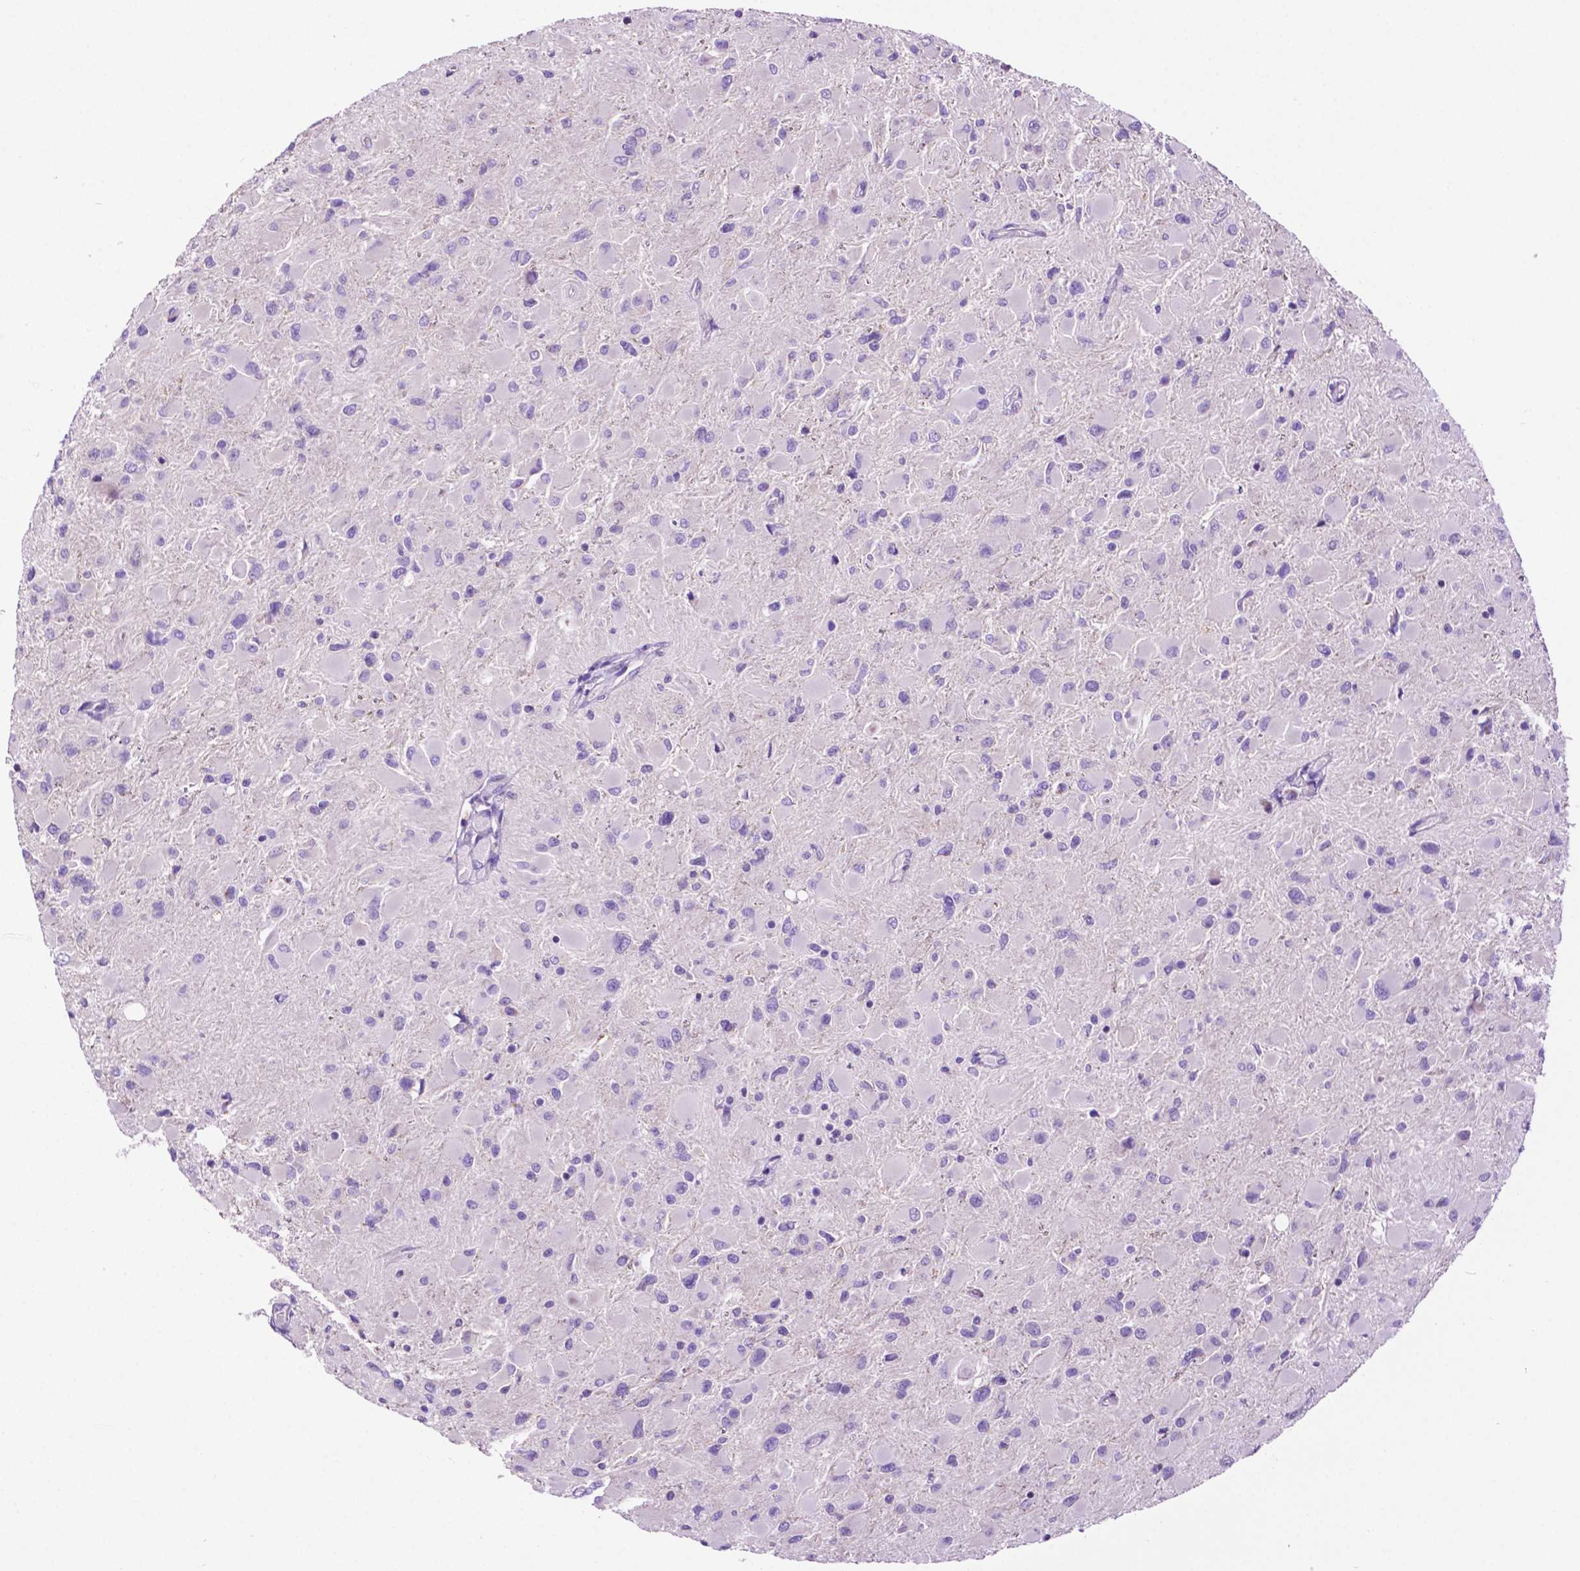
{"staining": {"intensity": "negative", "quantity": "none", "location": "none"}, "tissue": "glioma", "cell_type": "Tumor cells", "image_type": "cancer", "snomed": [{"axis": "morphology", "description": "Glioma, malignant, High grade"}, {"axis": "topography", "description": "Cerebral cortex"}], "caption": "Histopathology image shows no significant protein staining in tumor cells of glioma. Brightfield microscopy of IHC stained with DAB (3,3'-diaminobenzidine) (brown) and hematoxylin (blue), captured at high magnification.", "gene": "PHYHIP", "patient": {"sex": "female", "age": 36}}